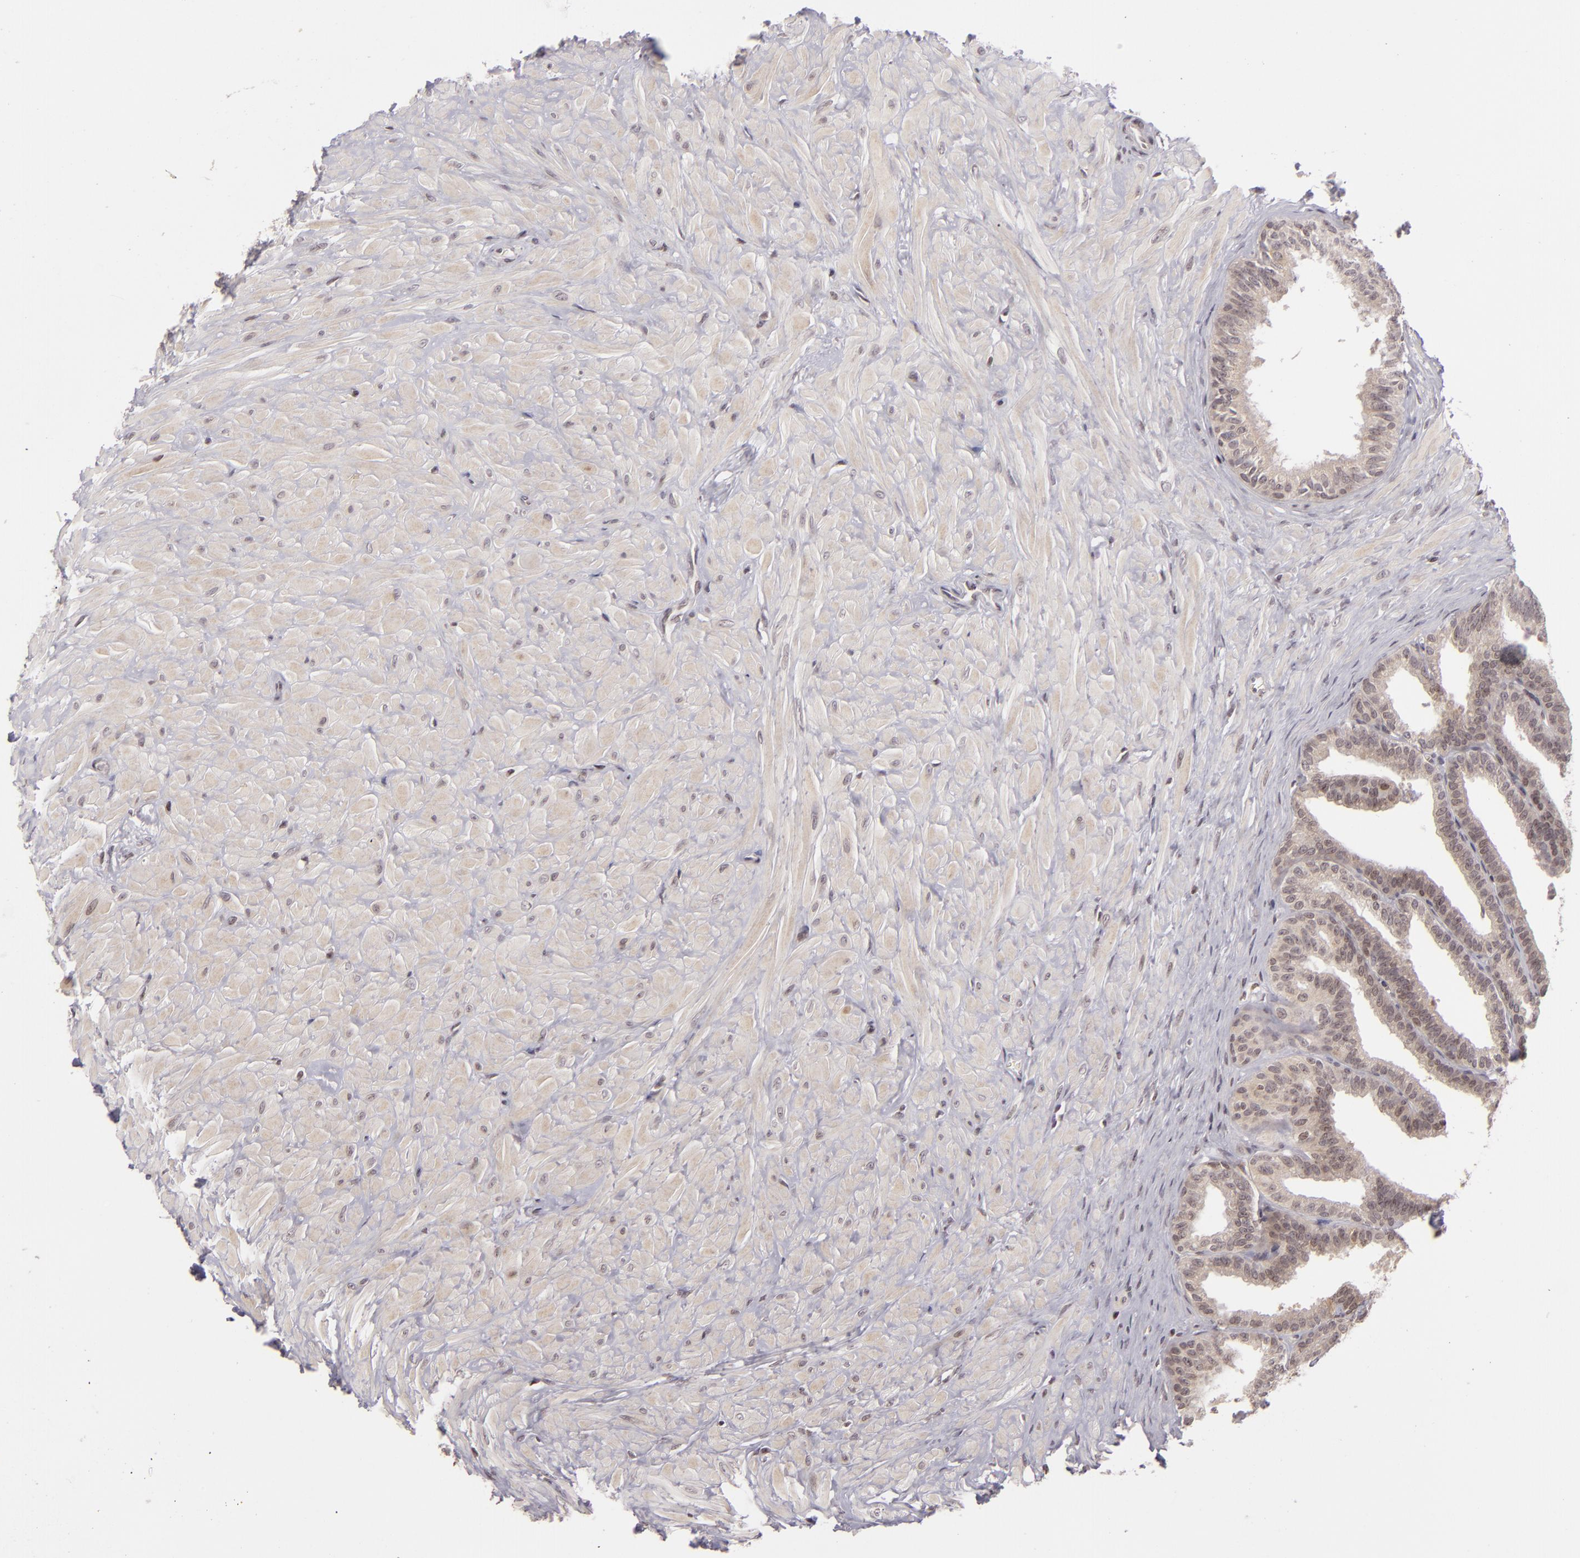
{"staining": {"intensity": "weak", "quantity": "25%-75%", "location": "nuclear"}, "tissue": "seminal vesicle", "cell_type": "Glandular cells", "image_type": "normal", "snomed": [{"axis": "morphology", "description": "Normal tissue, NOS"}, {"axis": "topography", "description": "Seminal veicle"}], "caption": "An image of seminal vesicle stained for a protein shows weak nuclear brown staining in glandular cells.", "gene": "AKAP6", "patient": {"sex": "male", "age": 26}}